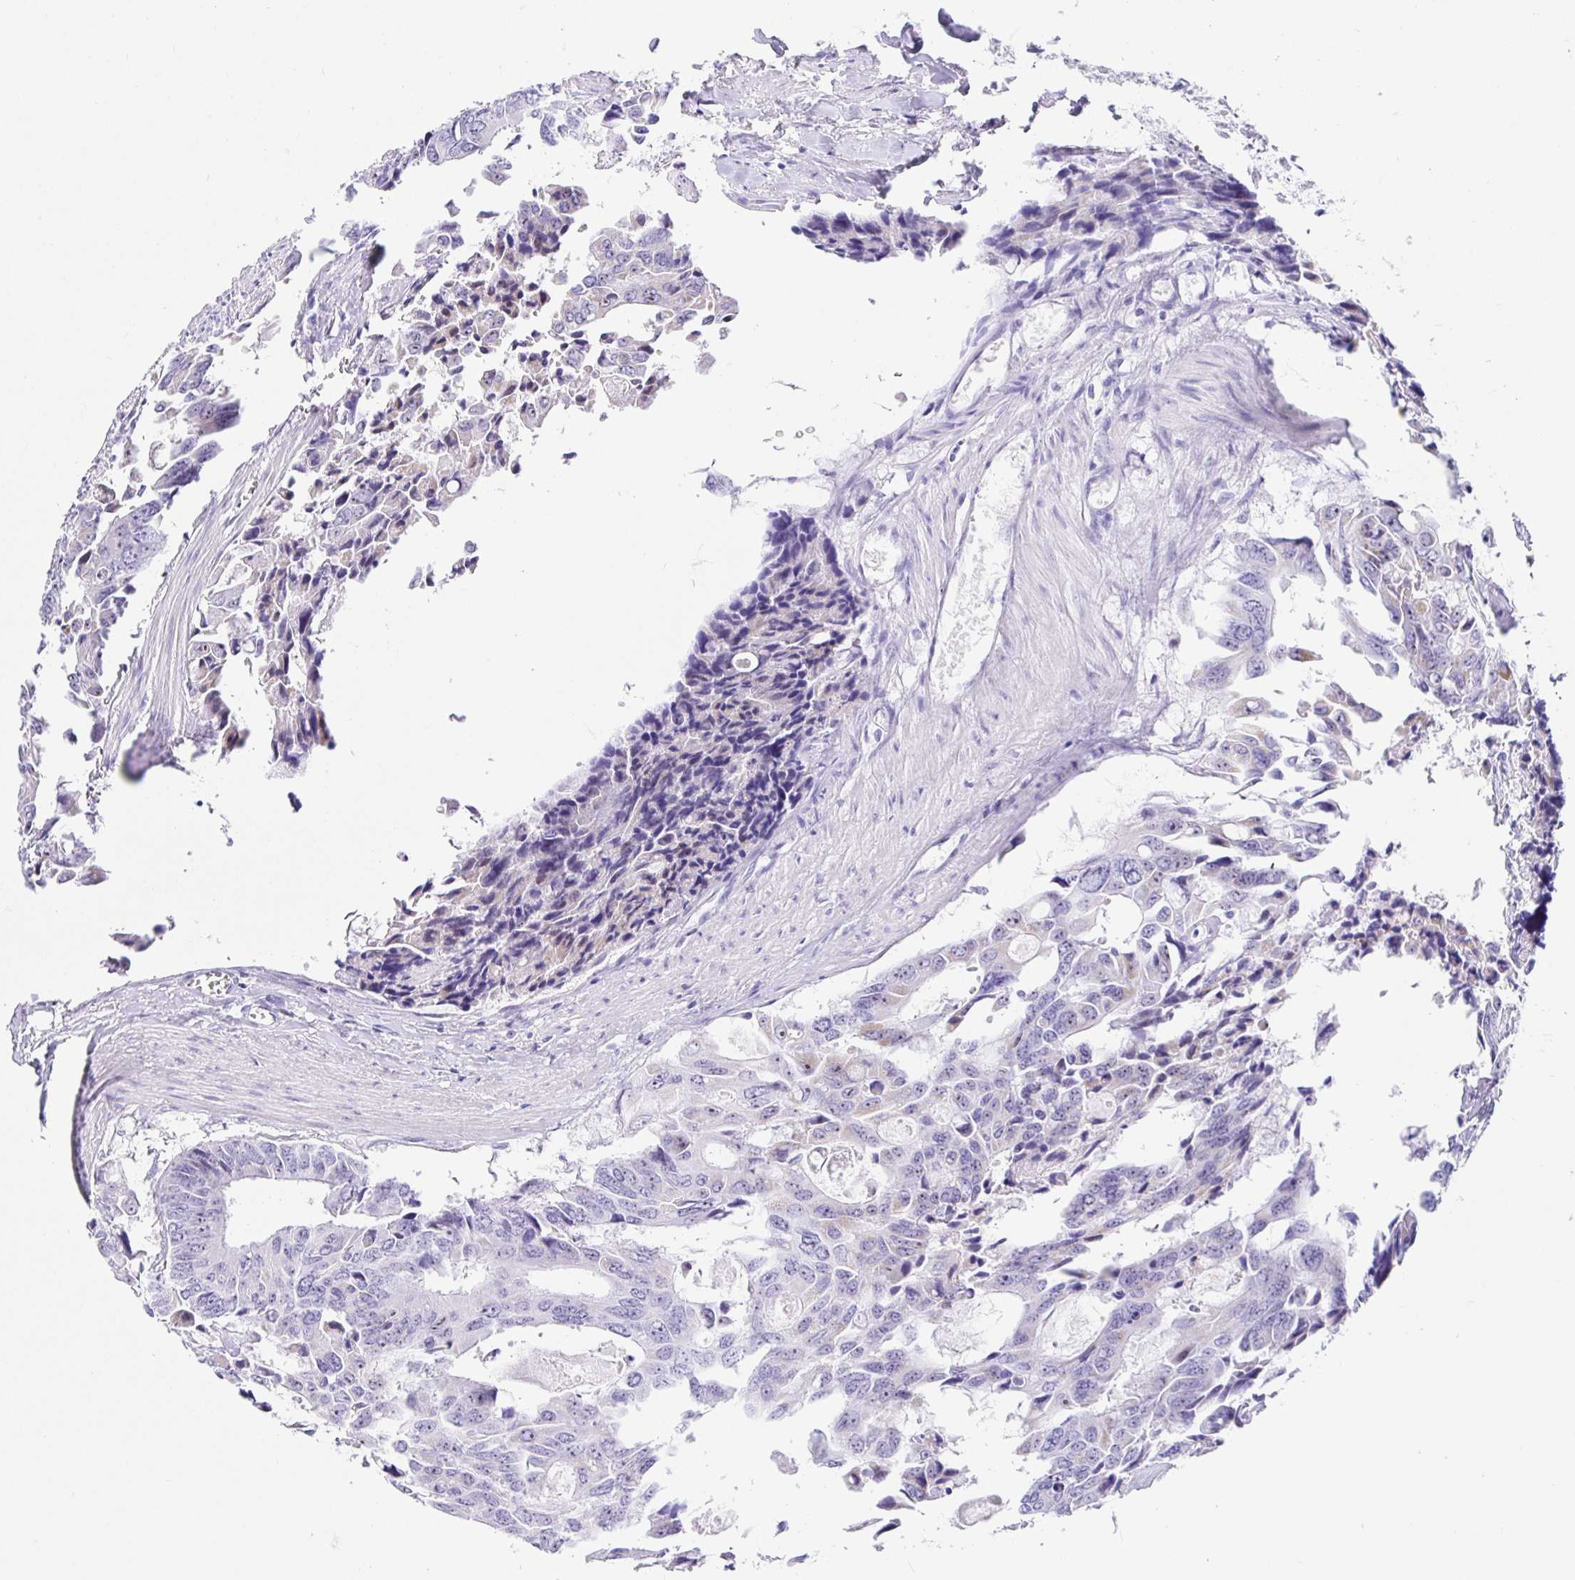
{"staining": {"intensity": "negative", "quantity": "none", "location": "none"}, "tissue": "colorectal cancer", "cell_type": "Tumor cells", "image_type": "cancer", "snomed": [{"axis": "morphology", "description": "Adenocarcinoma, NOS"}, {"axis": "topography", "description": "Rectum"}], "caption": "Colorectal adenocarcinoma was stained to show a protein in brown. There is no significant positivity in tumor cells.", "gene": "PRAMEF19", "patient": {"sex": "male", "age": 76}}